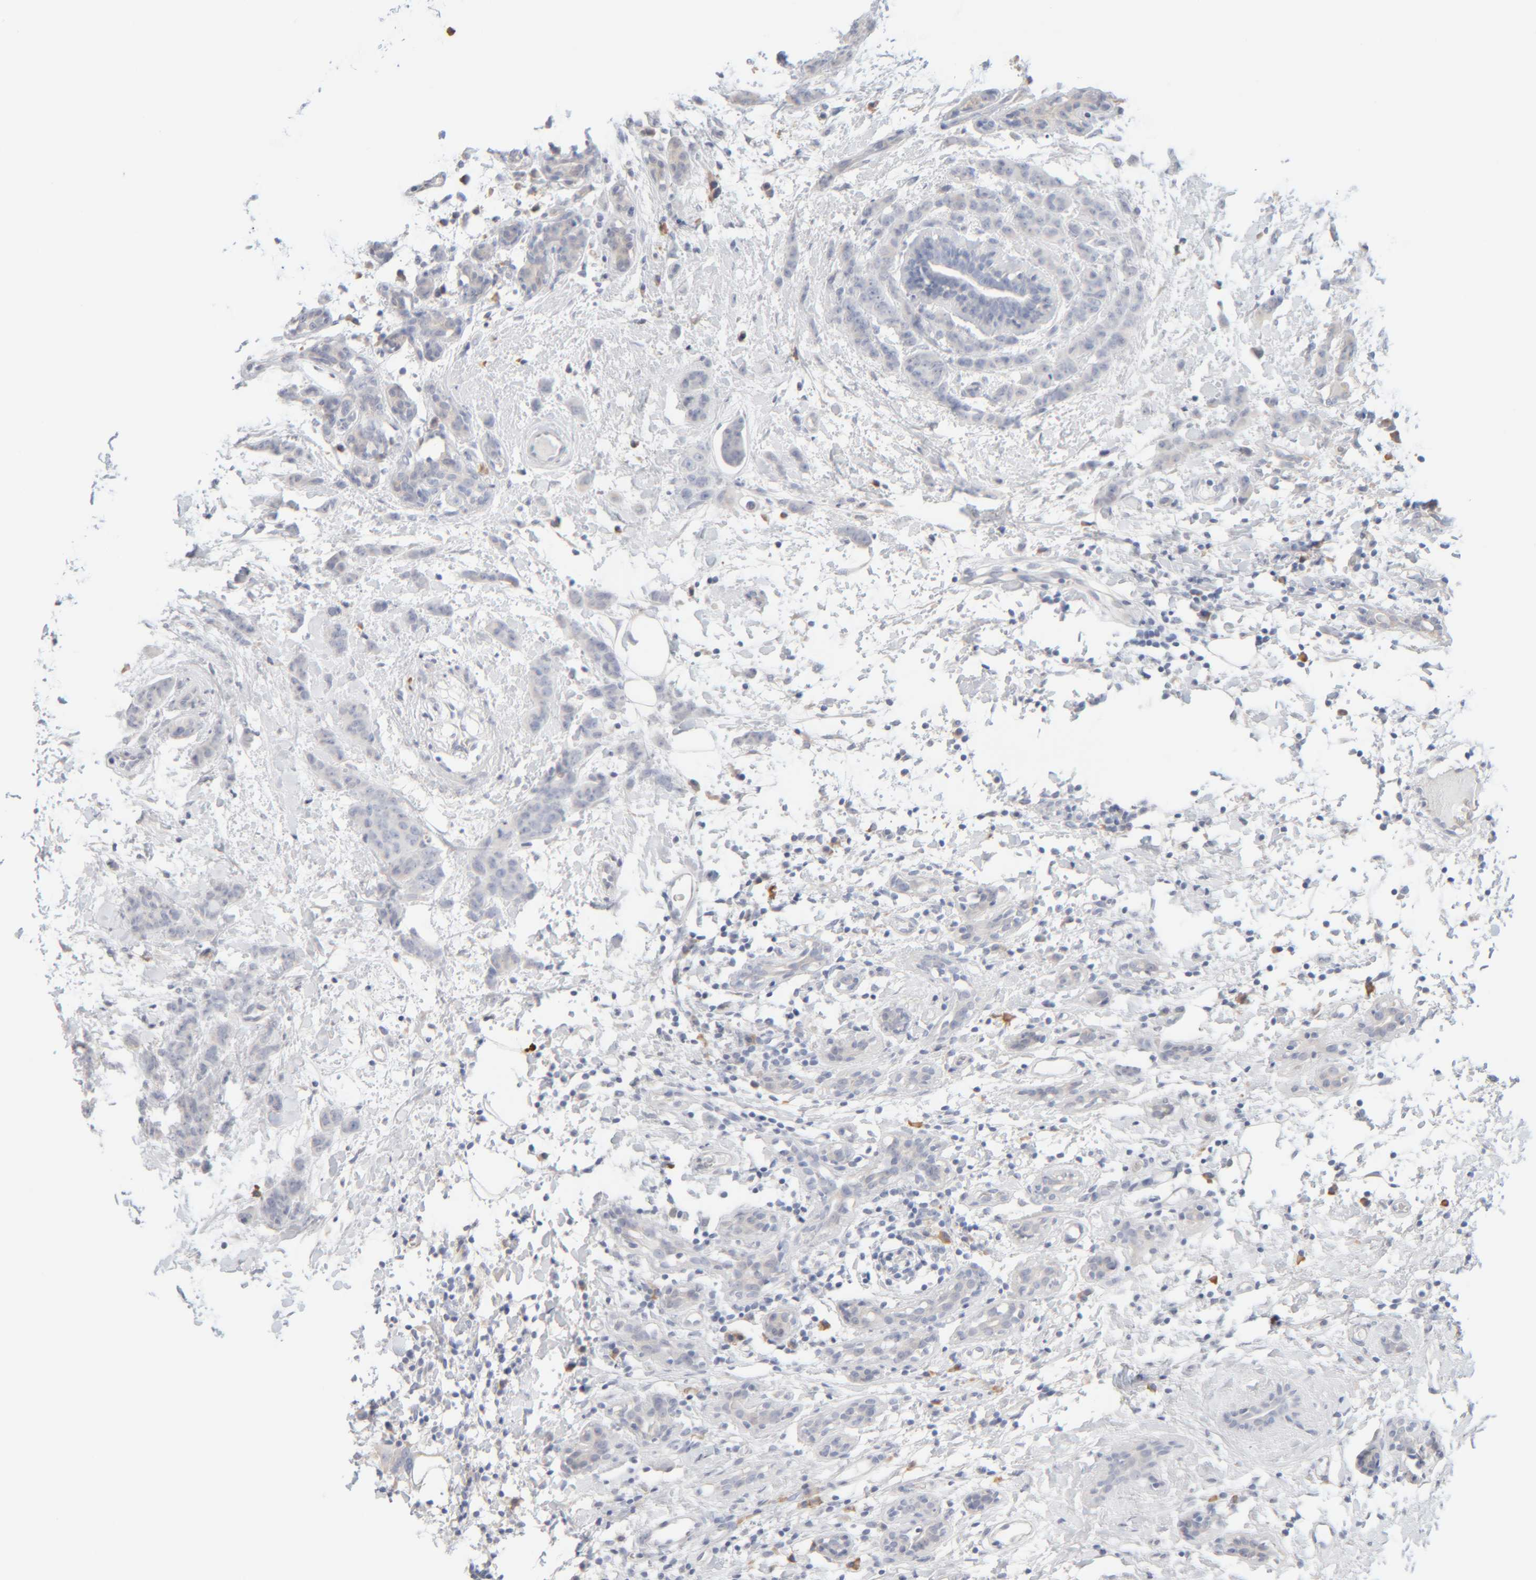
{"staining": {"intensity": "negative", "quantity": "none", "location": "none"}, "tissue": "breast cancer", "cell_type": "Tumor cells", "image_type": "cancer", "snomed": [{"axis": "morphology", "description": "Normal tissue, NOS"}, {"axis": "morphology", "description": "Duct carcinoma"}, {"axis": "topography", "description": "Breast"}], "caption": "There is no significant staining in tumor cells of breast cancer (intraductal carcinoma).", "gene": "RIDA", "patient": {"sex": "female", "age": 40}}